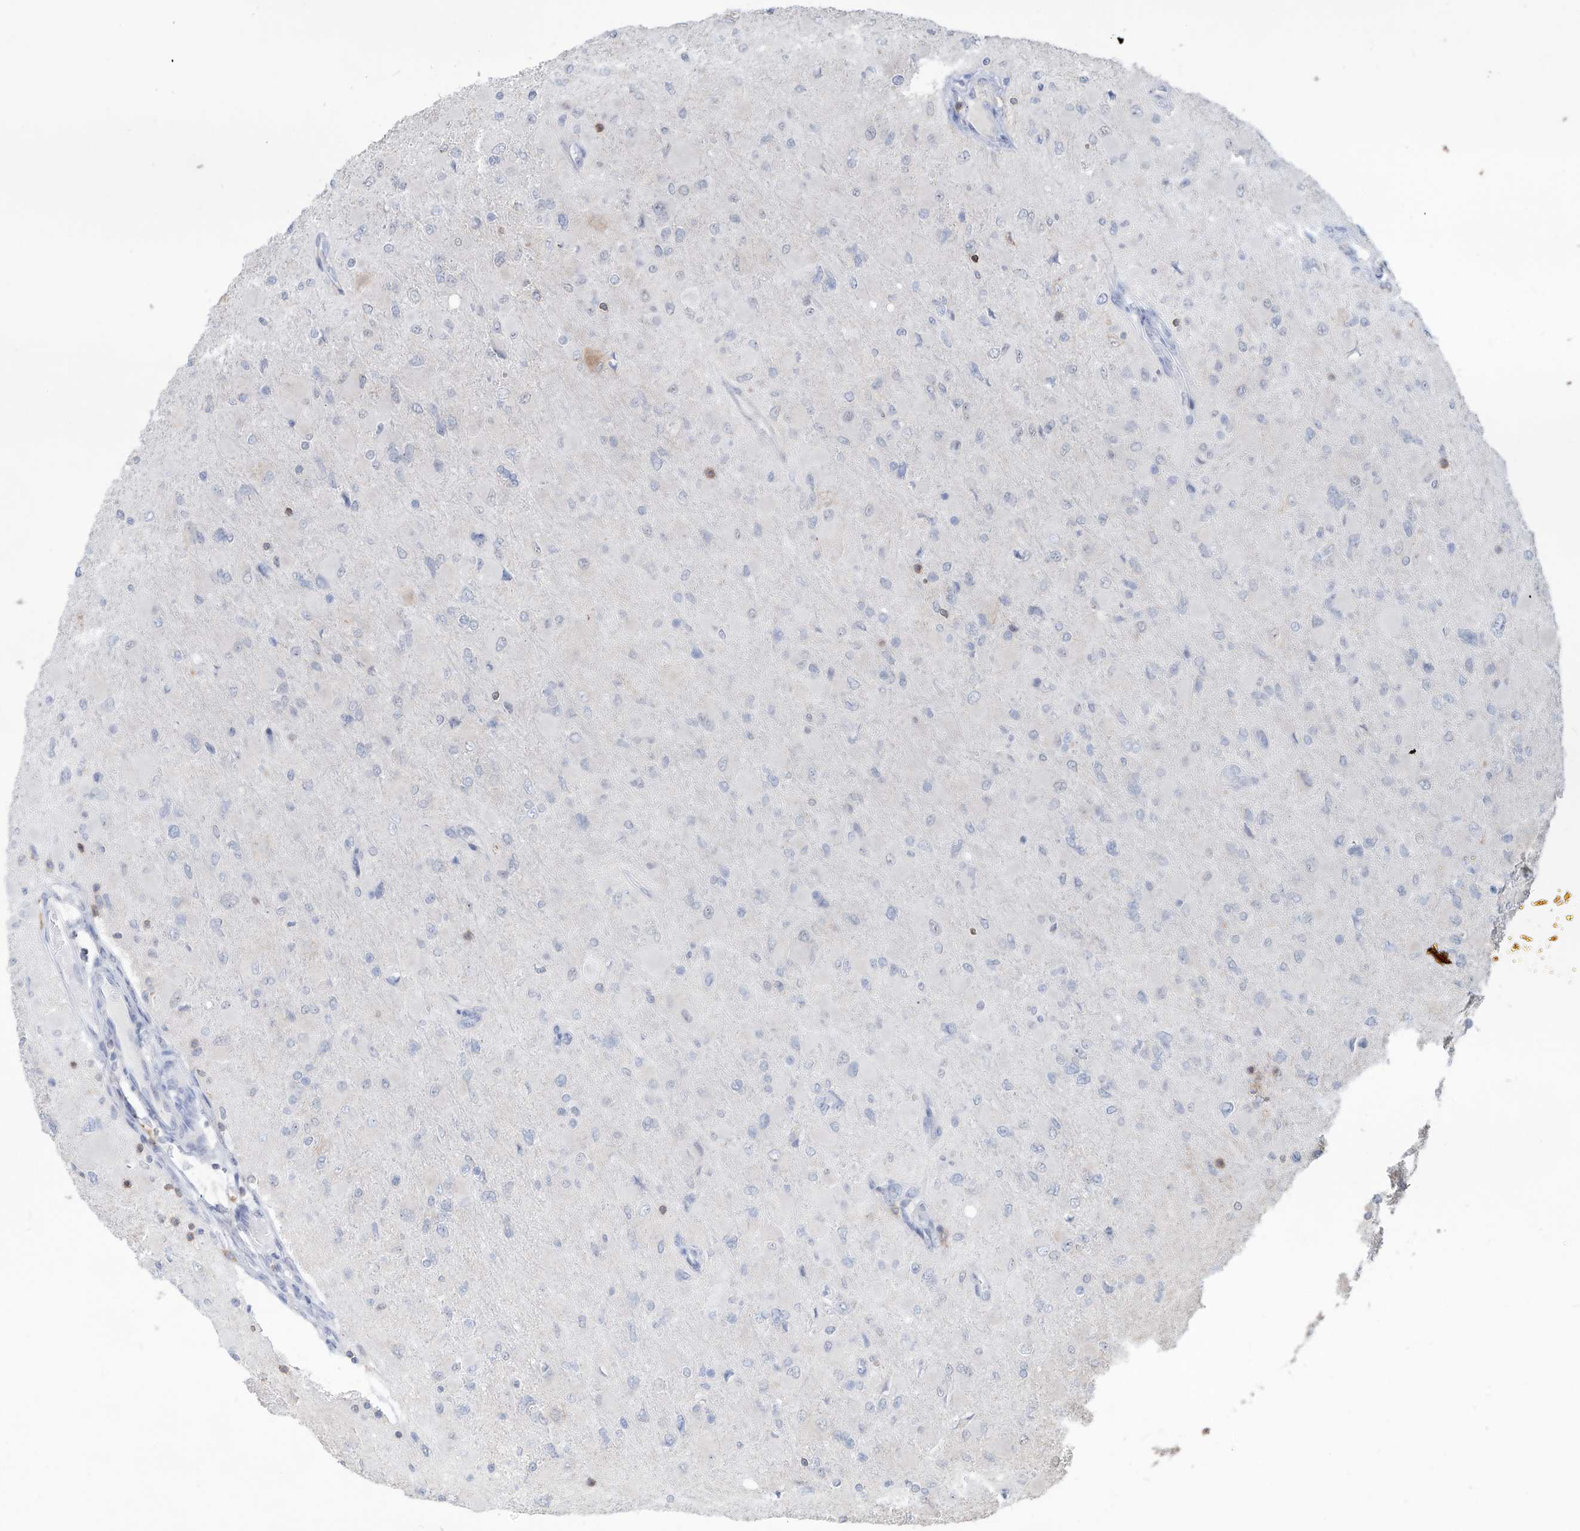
{"staining": {"intensity": "negative", "quantity": "none", "location": "none"}, "tissue": "glioma", "cell_type": "Tumor cells", "image_type": "cancer", "snomed": [{"axis": "morphology", "description": "Glioma, malignant, High grade"}, {"axis": "topography", "description": "Cerebral cortex"}], "caption": "Photomicrograph shows no significant protein expression in tumor cells of malignant high-grade glioma.", "gene": "ZBTB48", "patient": {"sex": "female", "age": 36}}